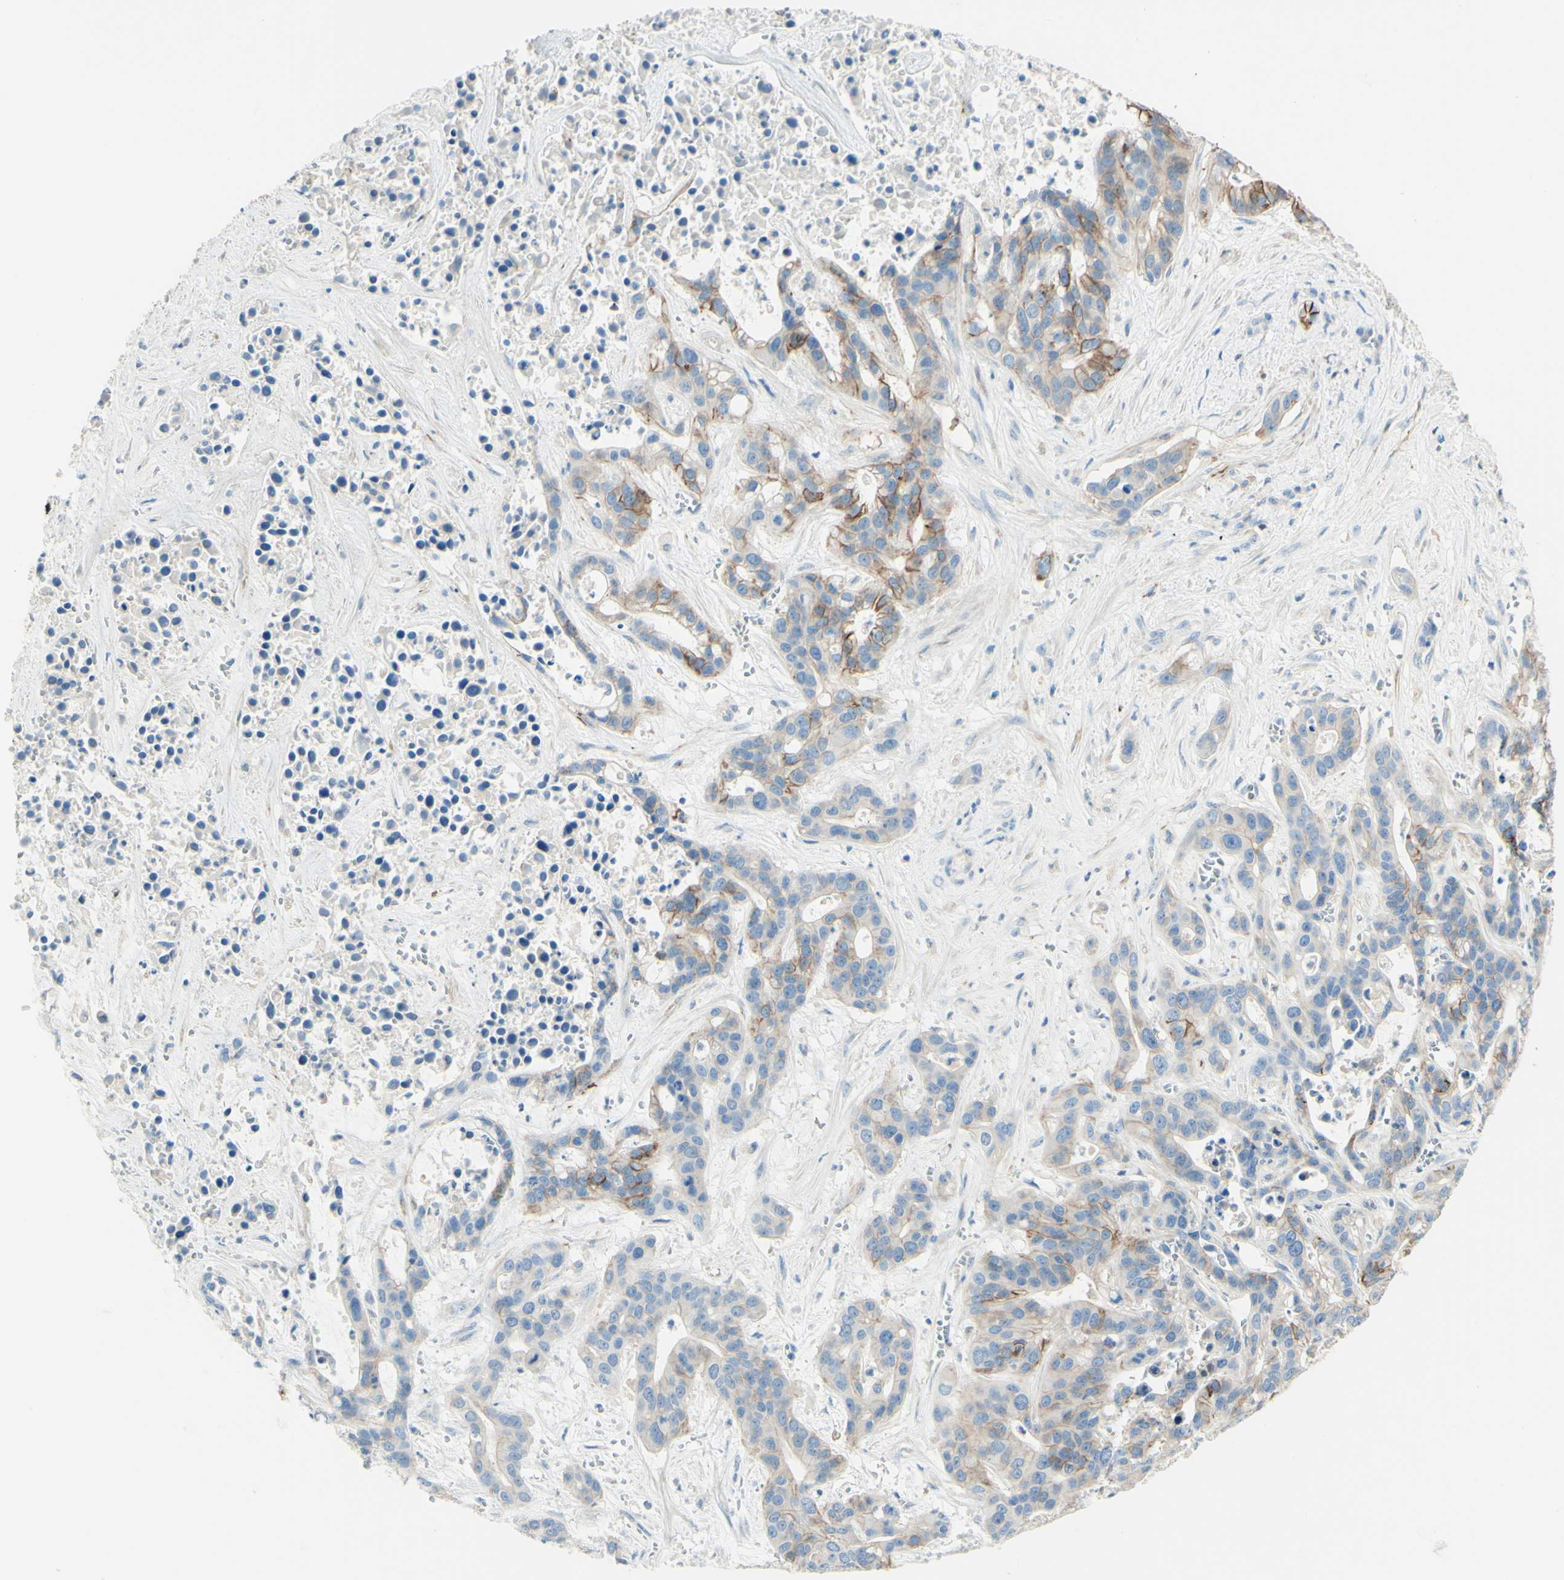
{"staining": {"intensity": "moderate", "quantity": "25%-75%", "location": "cytoplasmic/membranous"}, "tissue": "liver cancer", "cell_type": "Tumor cells", "image_type": "cancer", "snomed": [{"axis": "morphology", "description": "Cholangiocarcinoma"}, {"axis": "topography", "description": "Liver"}], "caption": "Liver cholangiocarcinoma tissue shows moderate cytoplasmic/membranous staining in about 25%-75% of tumor cells", "gene": "ALCAM", "patient": {"sex": "female", "age": 65}}